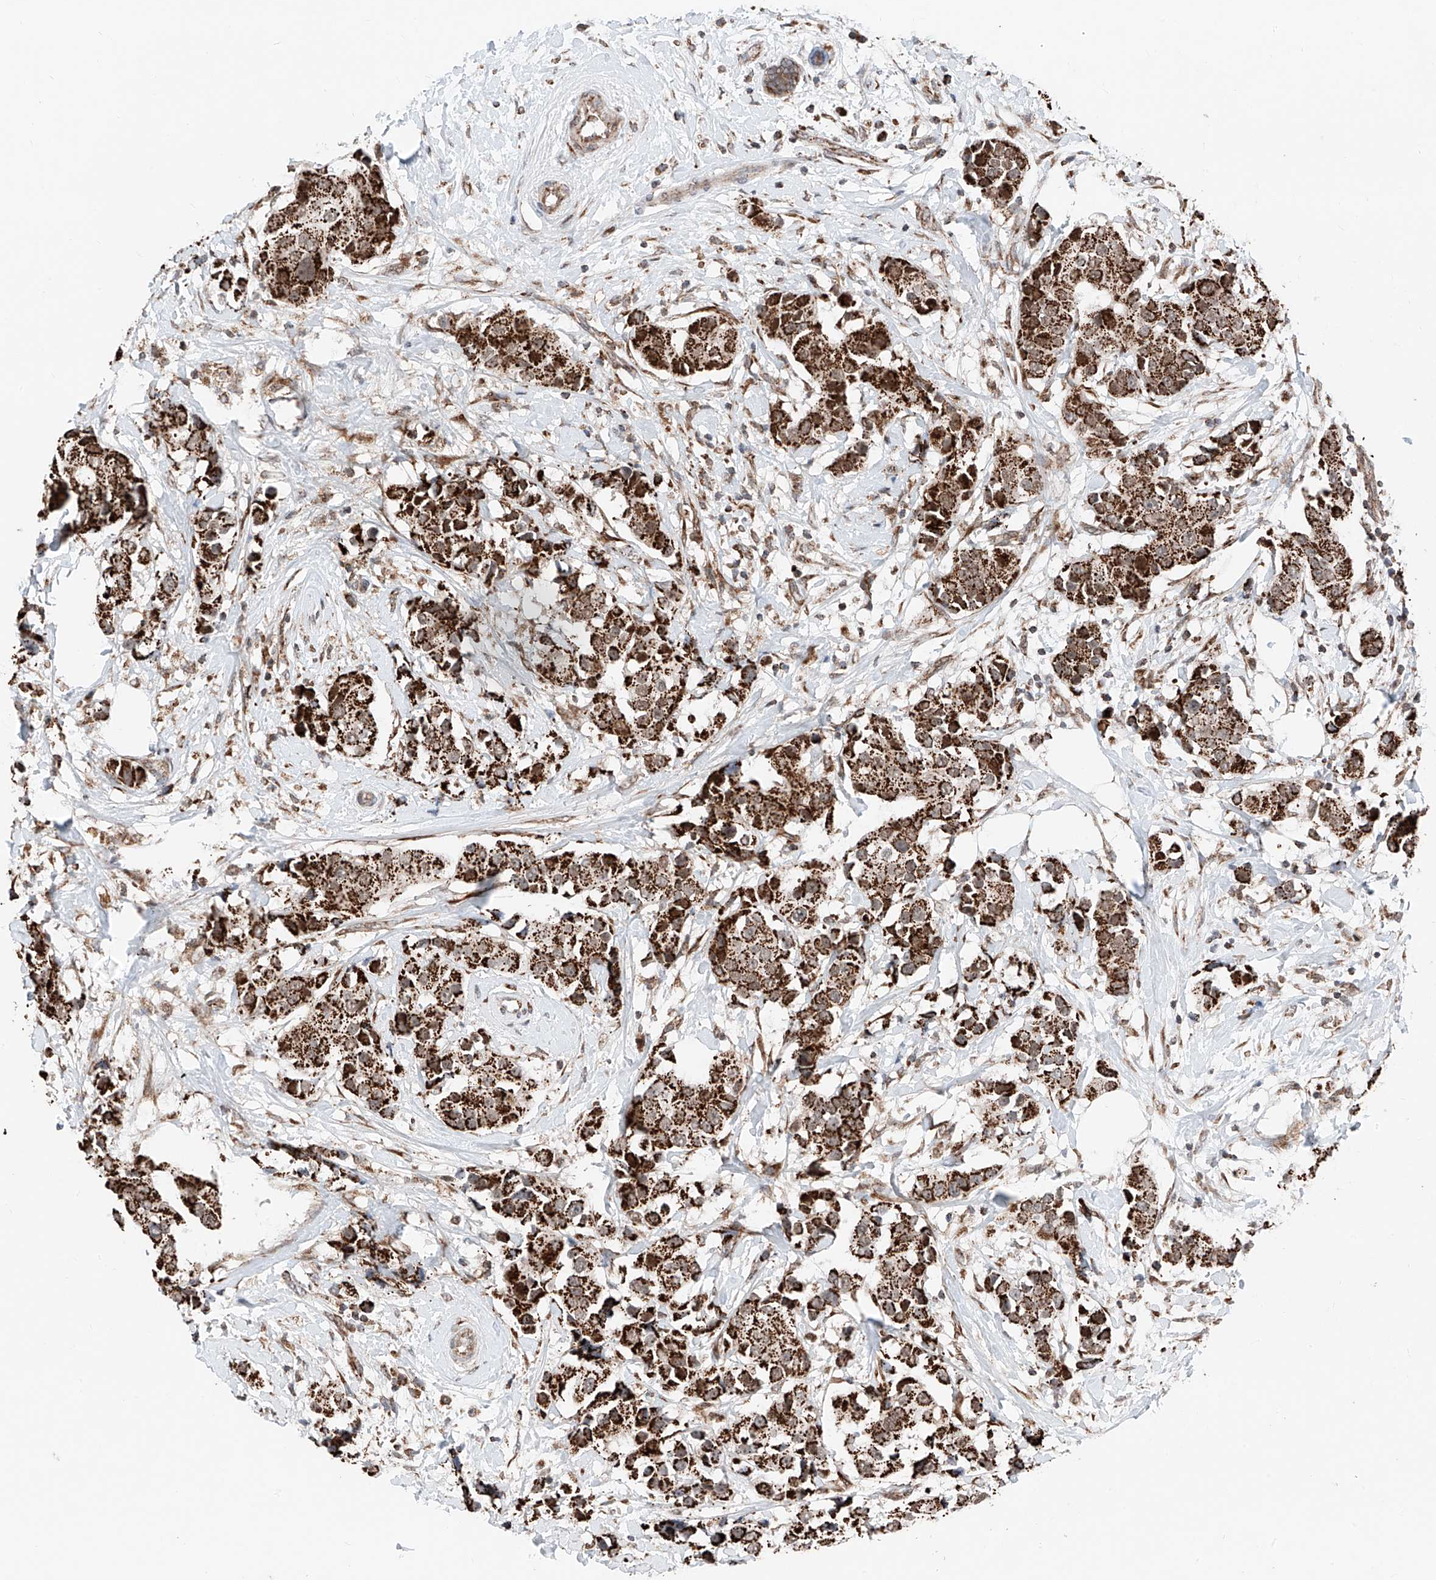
{"staining": {"intensity": "strong", "quantity": ">75%", "location": "cytoplasmic/membranous"}, "tissue": "breast cancer", "cell_type": "Tumor cells", "image_type": "cancer", "snomed": [{"axis": "morphology", "description": "Normal tissue, NOS"}, {"axis": "morphology", "description": "Duct carcinoma"}, {"axis": "topography", "description": "Breast"}], "caption": "Immunohistochemistry photomicrograph of neoplastic tissue: human breast cancer (invasive ductal carcinoma) stained using immunohistochemistry (IHC) exhibits high levels of strong protein expression localized specifically in the cytoplasmic/membranous of tumor cells, appearing as a cytoplasmic/membranous brown color.", "gene": "ZSCAN29", "patient": {"sex": "female", "age": 39}}